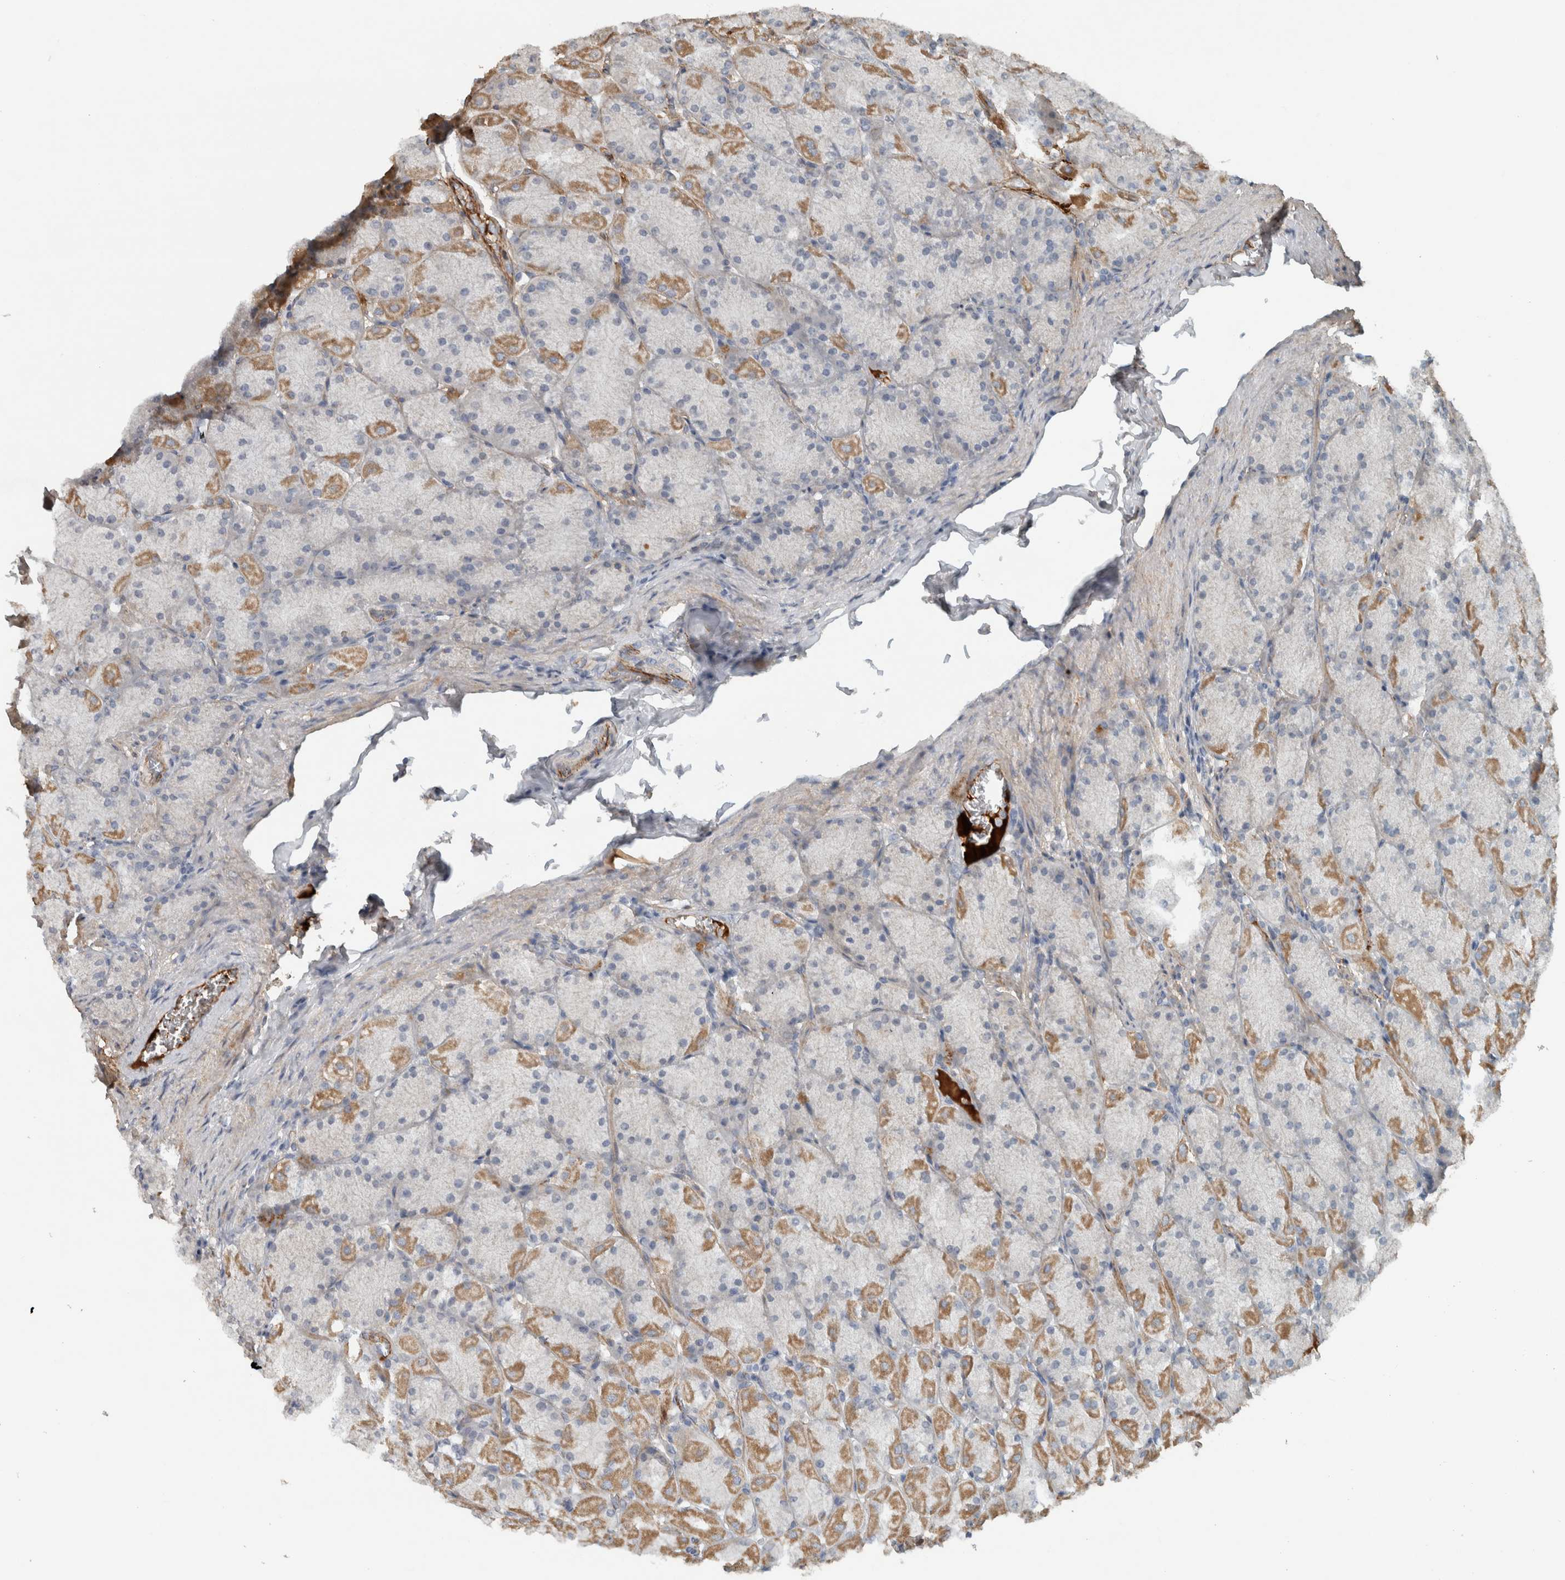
{"staining": {"intensity": "moderate", "quantity": "<25%", "location": "cytoplasmic/membranous"}, "tissue": "stomach", "cell_type": "Glandular cells", "image_type": "normal", "snomed": [{"axis": "morphology", "description": "Normal tissue, NOS"}, {"axis": "topography", "description": "Stomach, upper"}], "caption": "Normal stomach displays moderate cytoplasmic/membranous staining in about <25% of glandular cells.", "gene": "FN1", "patient": {"sex": "female", "age": 56}}